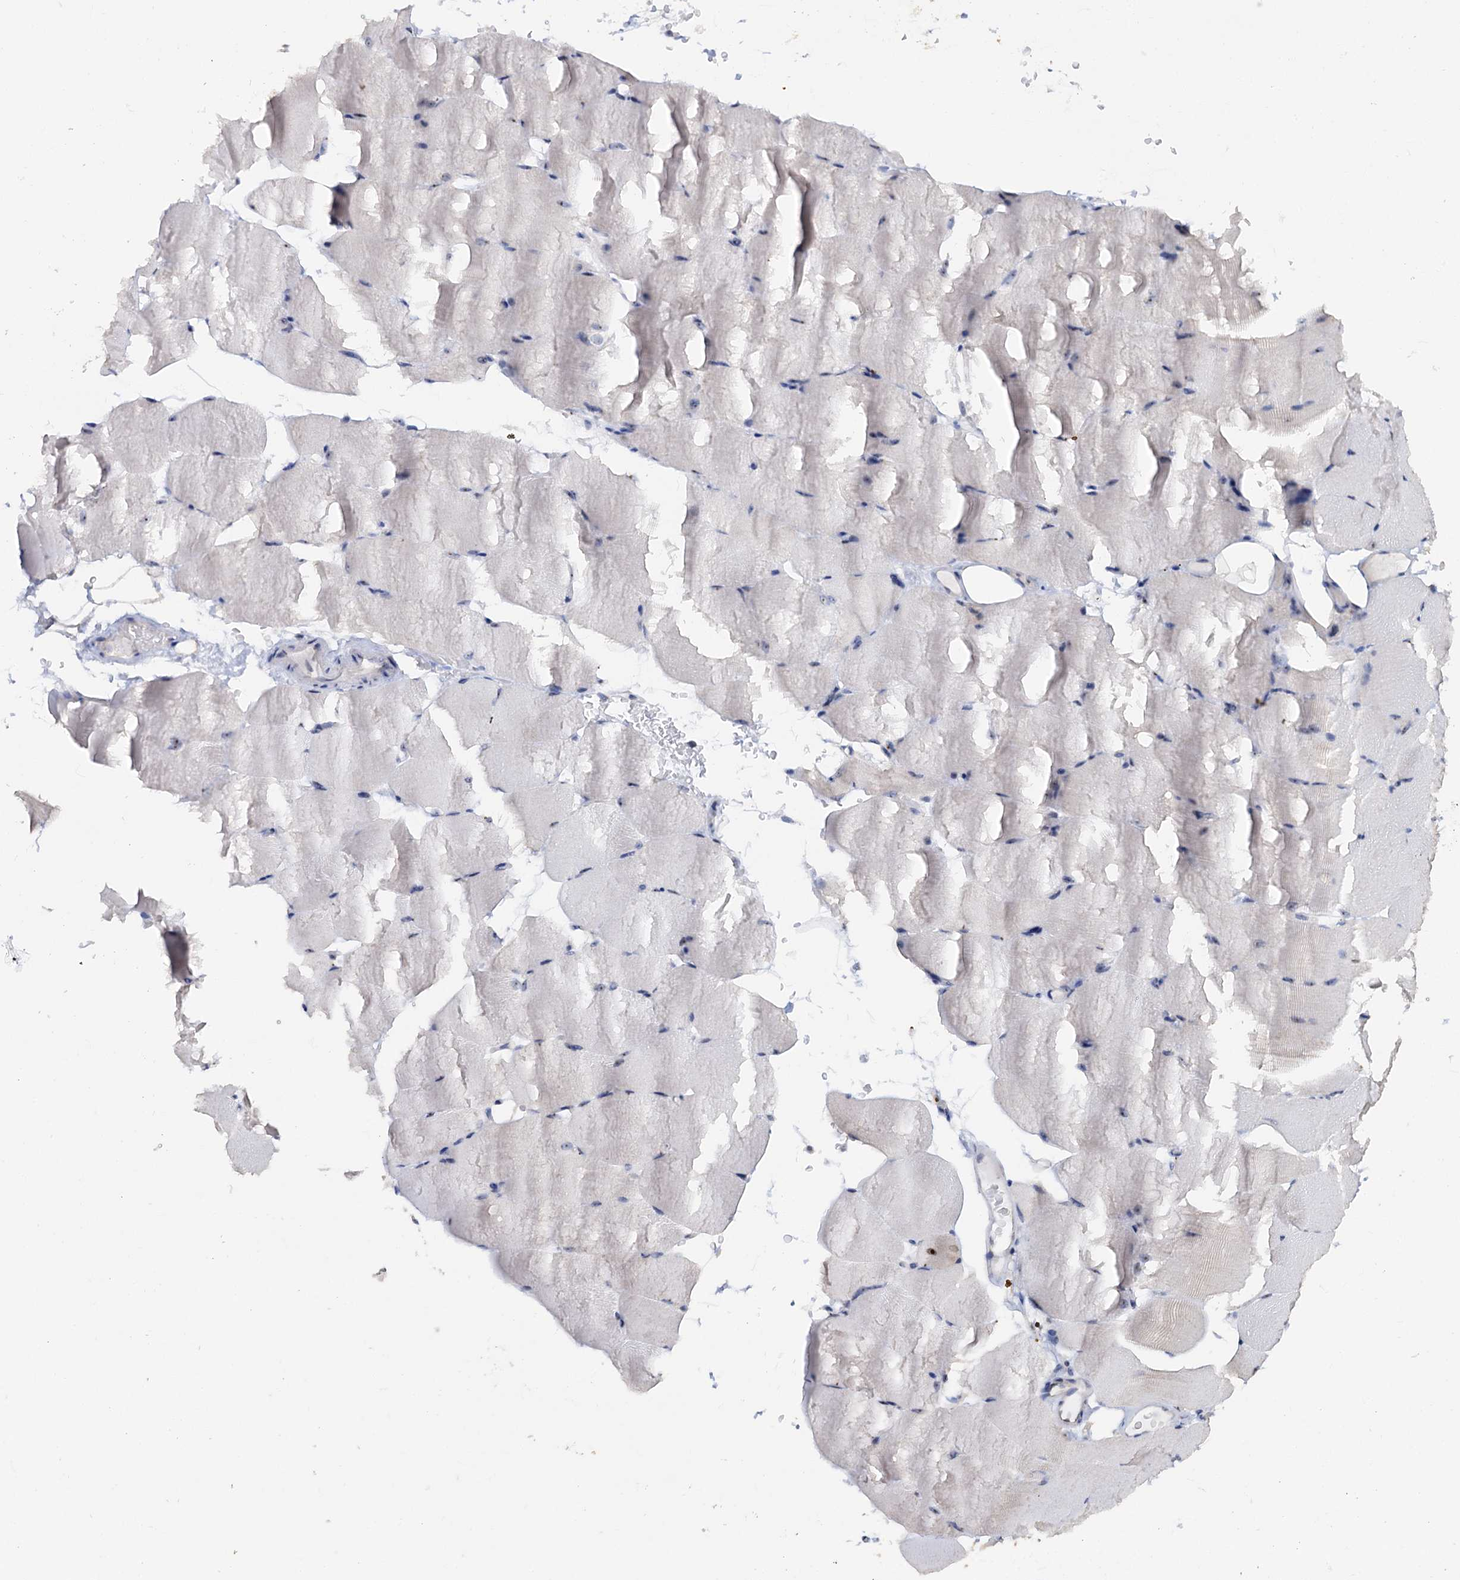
{"staining": {"intensity": "negative", "quantity": "none", "location": "none"}, "tissue": "skeletal muscle", "cell_type": "Myocytes", "image_type": "normal", "snomed": [{"axis": "morphology", "description": "Normal tissue, NOS"}, {"axis": "topography", "description": "Skeletal muscle"}, {"axis": "topography", "description": "Parathyroid gland"}], "caption": "DAB (3,3'-diaminobenzidine) immunohistochemical staining of unremarkable human skeletal muscle displays no significant positivity in myocytes.", "gene": "C2CD3", "patient": {"sex": "female", "age": 37}}